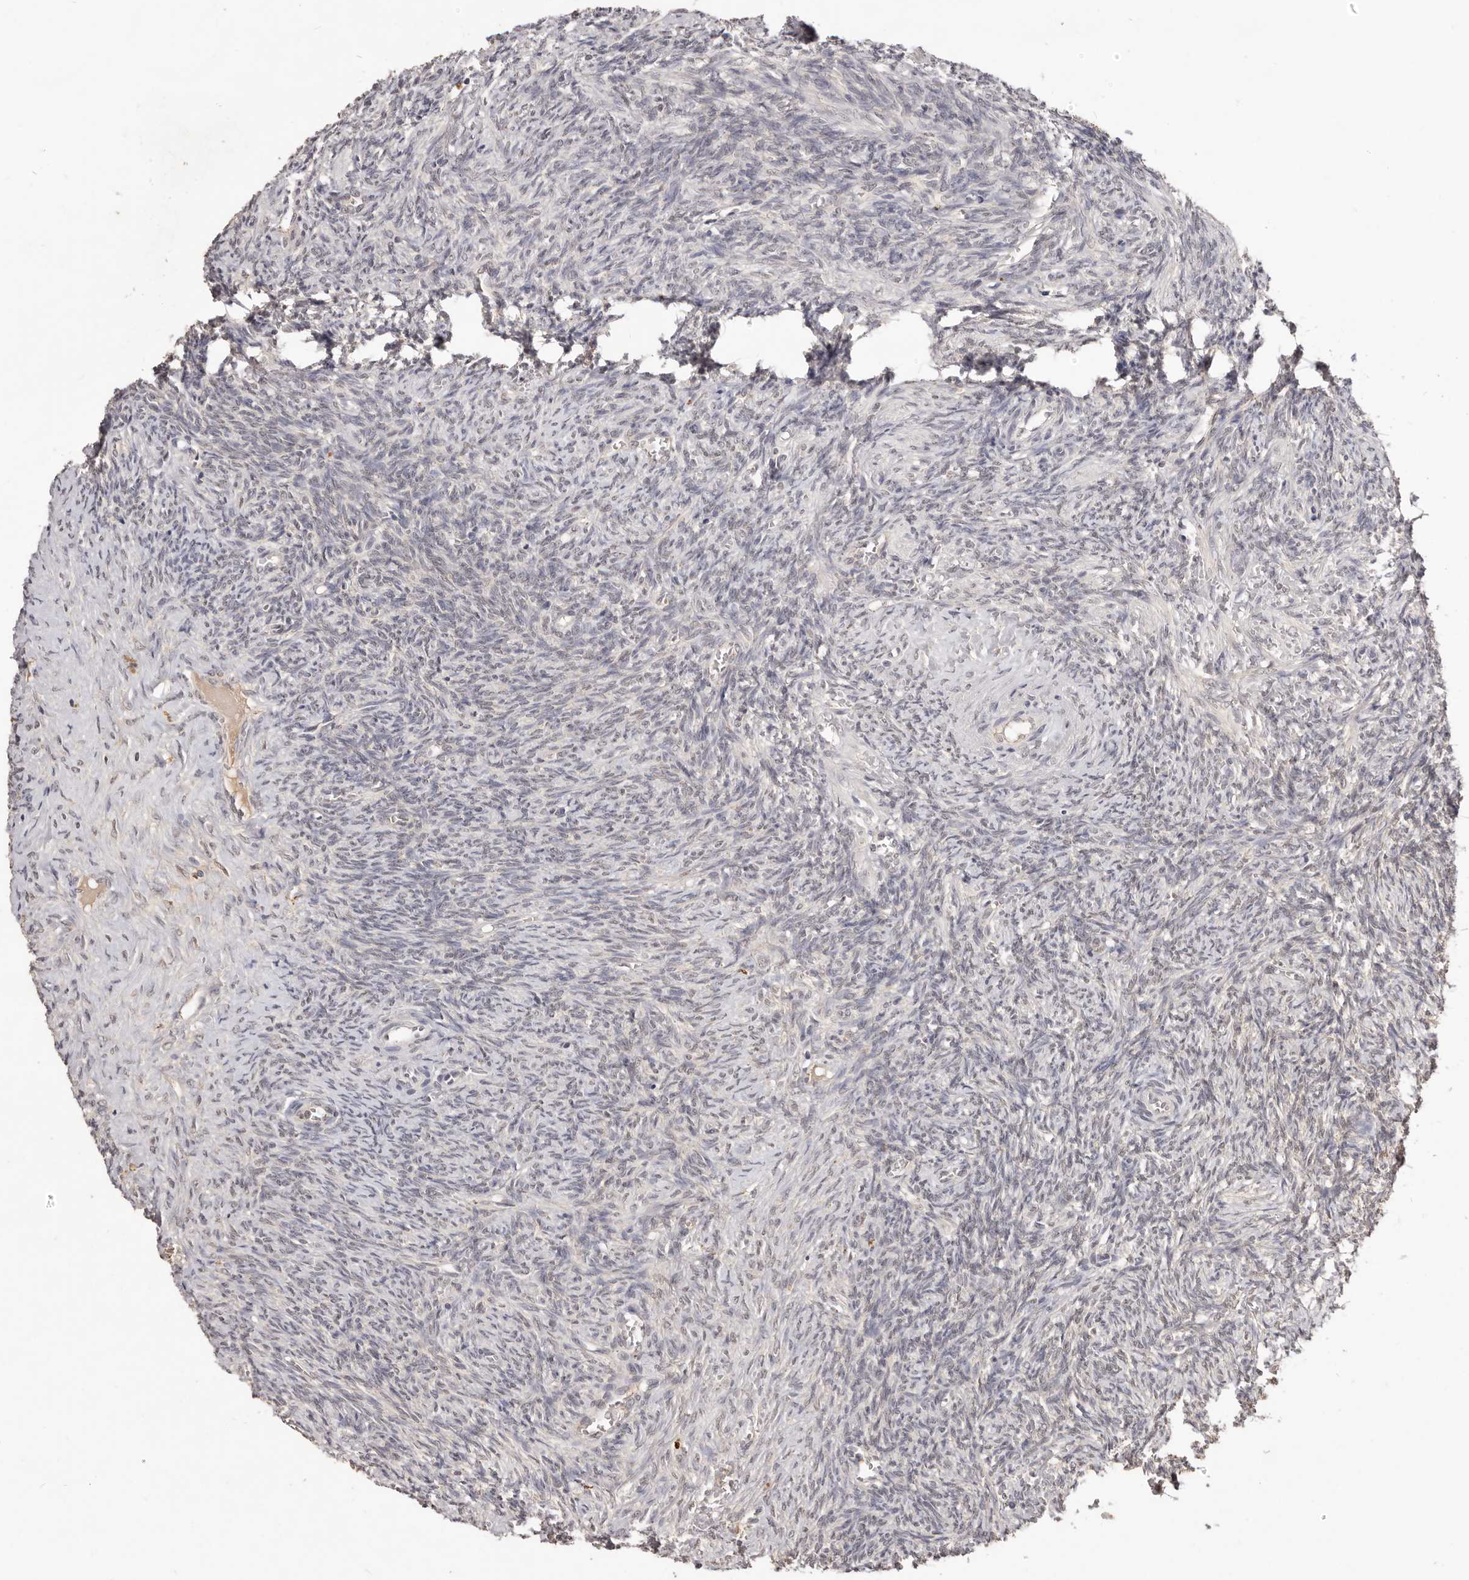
{"staining": {"intensity": "negative", "quantity": "none", "location": "none"}, "tissue": "ovary", "cell_type": "Ovarian stroma cells", "image_type": "normal", "snomed": [{"axis": "morphology", "description": "Normal tissue, NOS"}, {"axis": "topography", "description": "Ovary"}], "caption": "The photomicrograph reveals no significant staining in ovarian stroma cells of ovary. (DAB immunohistochemistry visualized using brightfield microscopy, high magnification).", "gene": "TSPAN13", "patient": {"sex": "female", "age": 41}}